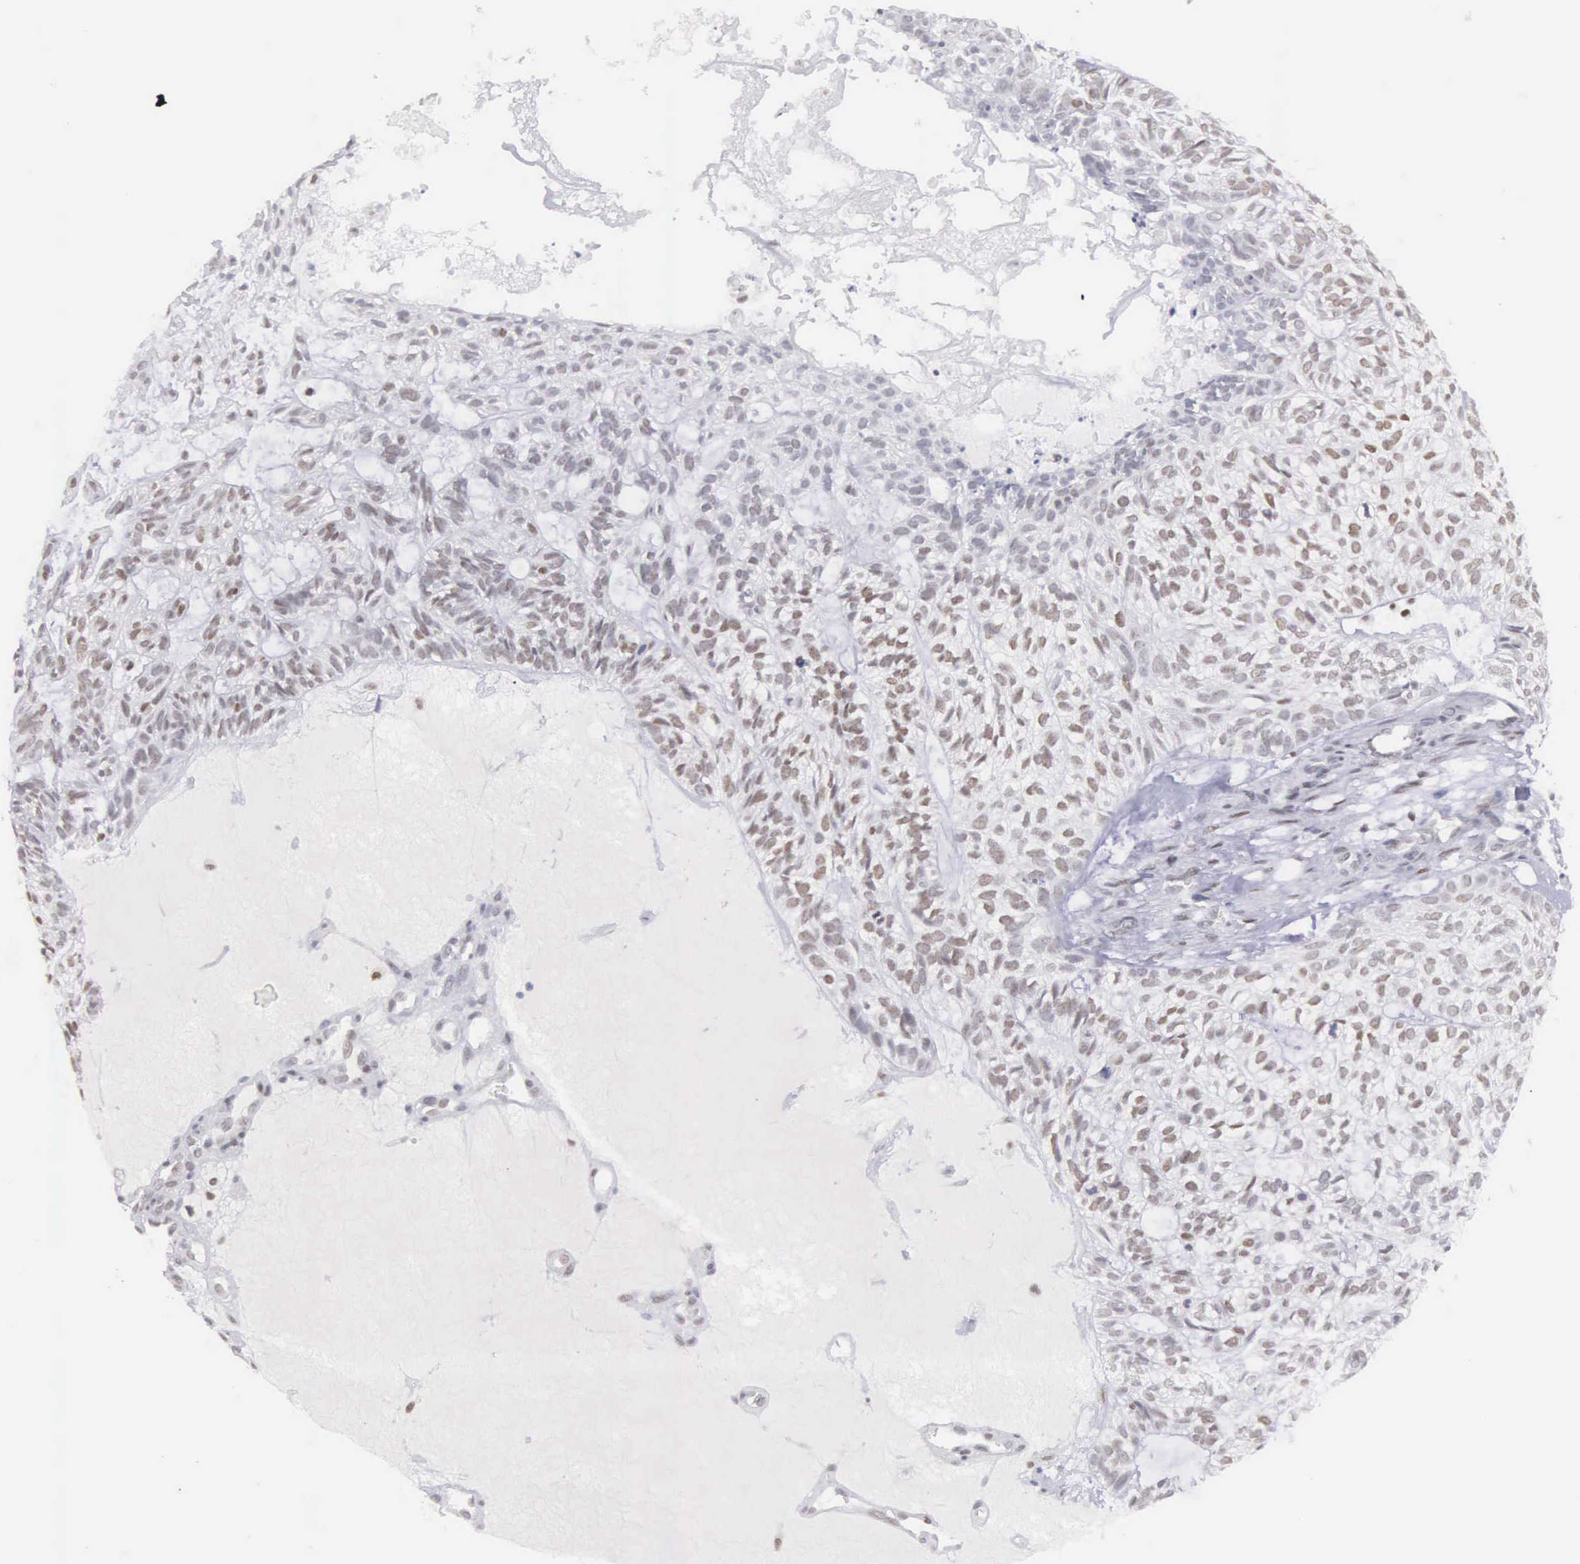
{"staining": {"intensity": "weak", "quantity": "25%-75%", "location": "nuclear"}, "tissue": "skin cancer", "cell_type": "Tumor cells", "image_type": "cancer", "snomed": [{"axis": "morphology", "description": "Basal cell carcinoma"}, {"axis": "topography", "description": "Skin"}], "caption": "Skin cancer stained with IHC demonstrates weak nuclear staining in about 25%-75% of tumor cells.", "gene": "ETV6", "patient": {"sex": "male", "age": 75}}